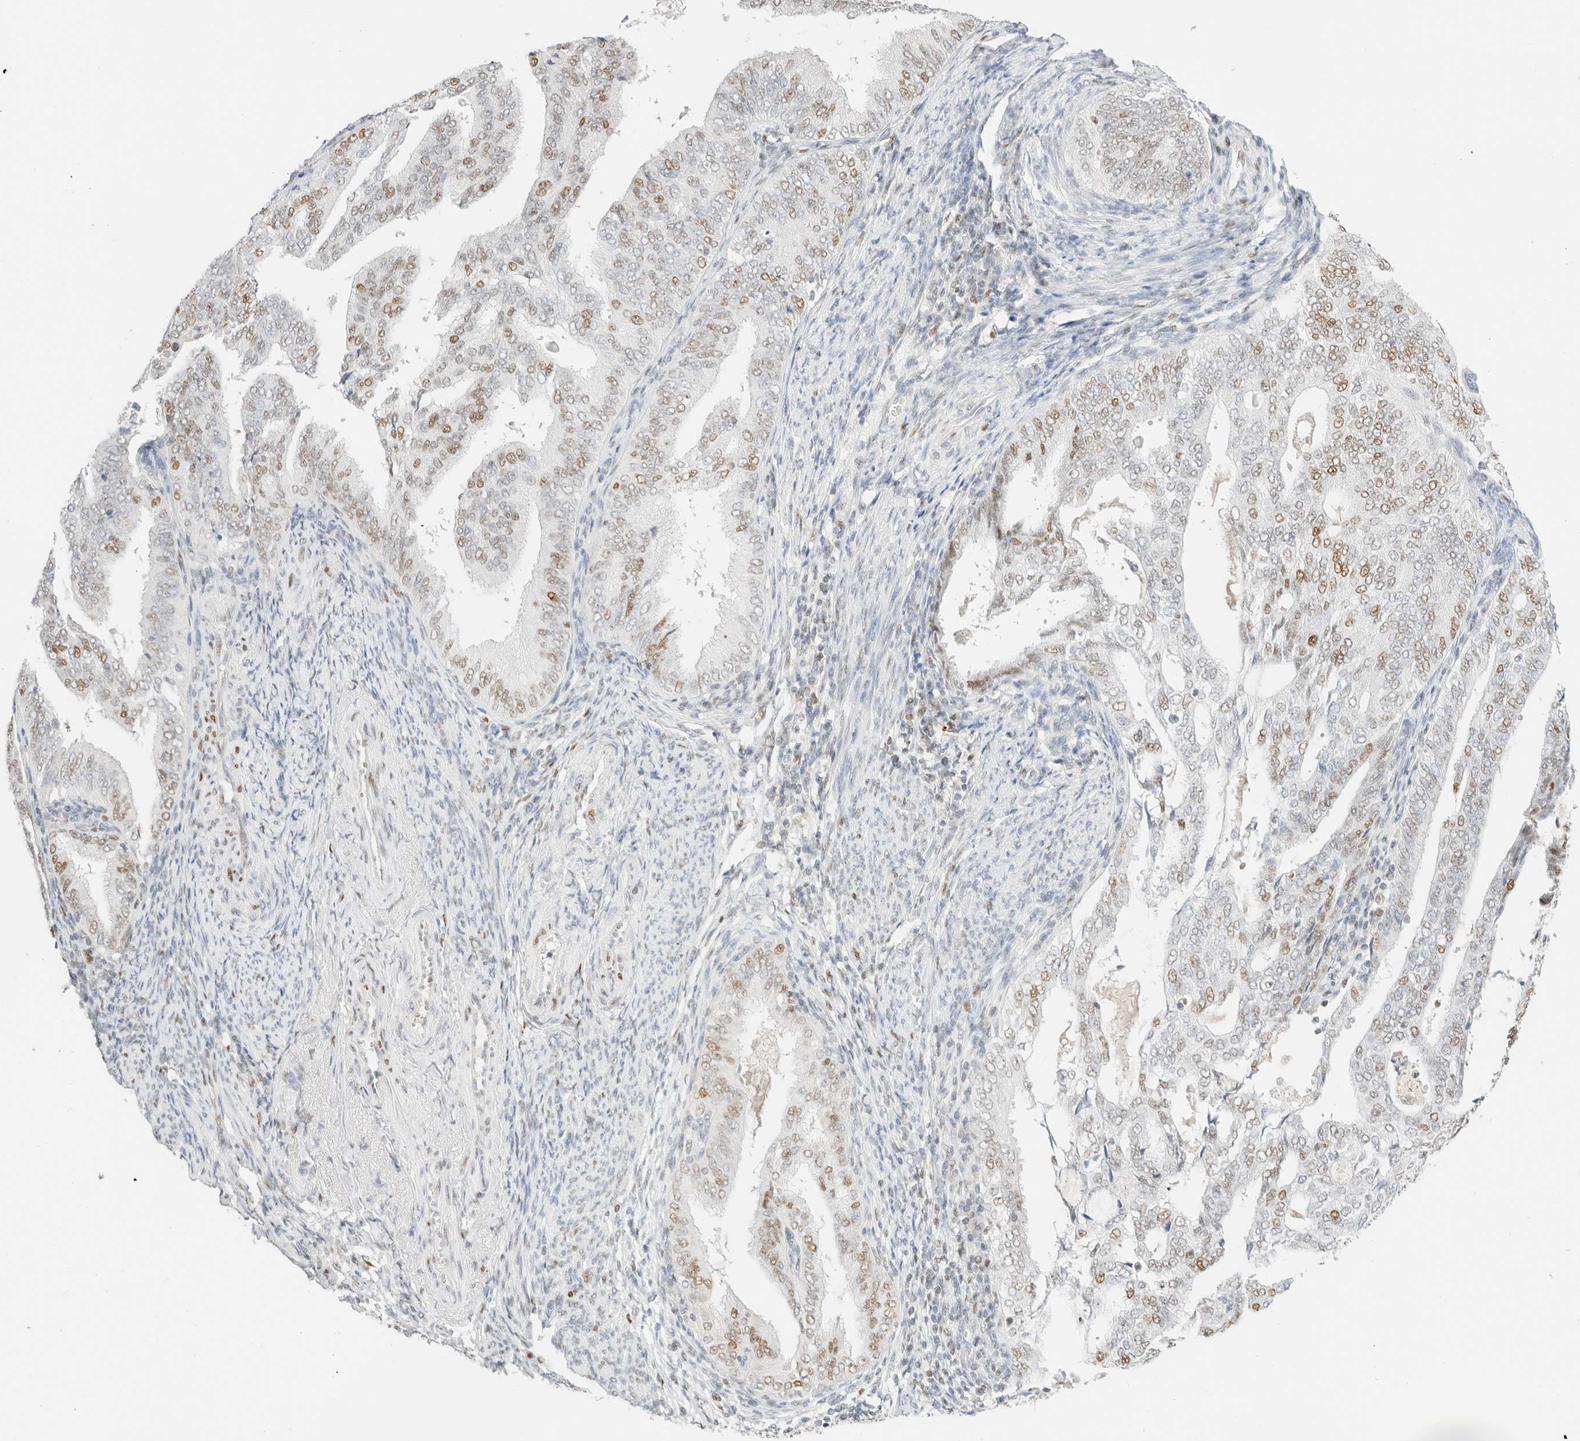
{"staining": {"intensity": "weak", "quantity": "25%-75%", "location": "nuclear"}, "tissue": "endometrial cancer", "cell_type": "Tumor cells", "image_type": "cancer", "snomed": [{"axis": "morphology", "description": "Adenocarcinoma, NOS"}, {"axis": "topography", "description": "Endometrium"}], "caption": "High-magnification brightfield microscopy of adenocarcinoma (endometrial) stained with DAB (3,3'-diaminobenzidine) (brown) and counterstained with hematoxylin (blue). tumor cells exhibit weak nuclear staining is identified in about25%-75% of cells.", "gene": "DDB2", "patient": {"sex": "female", "age": 58}}